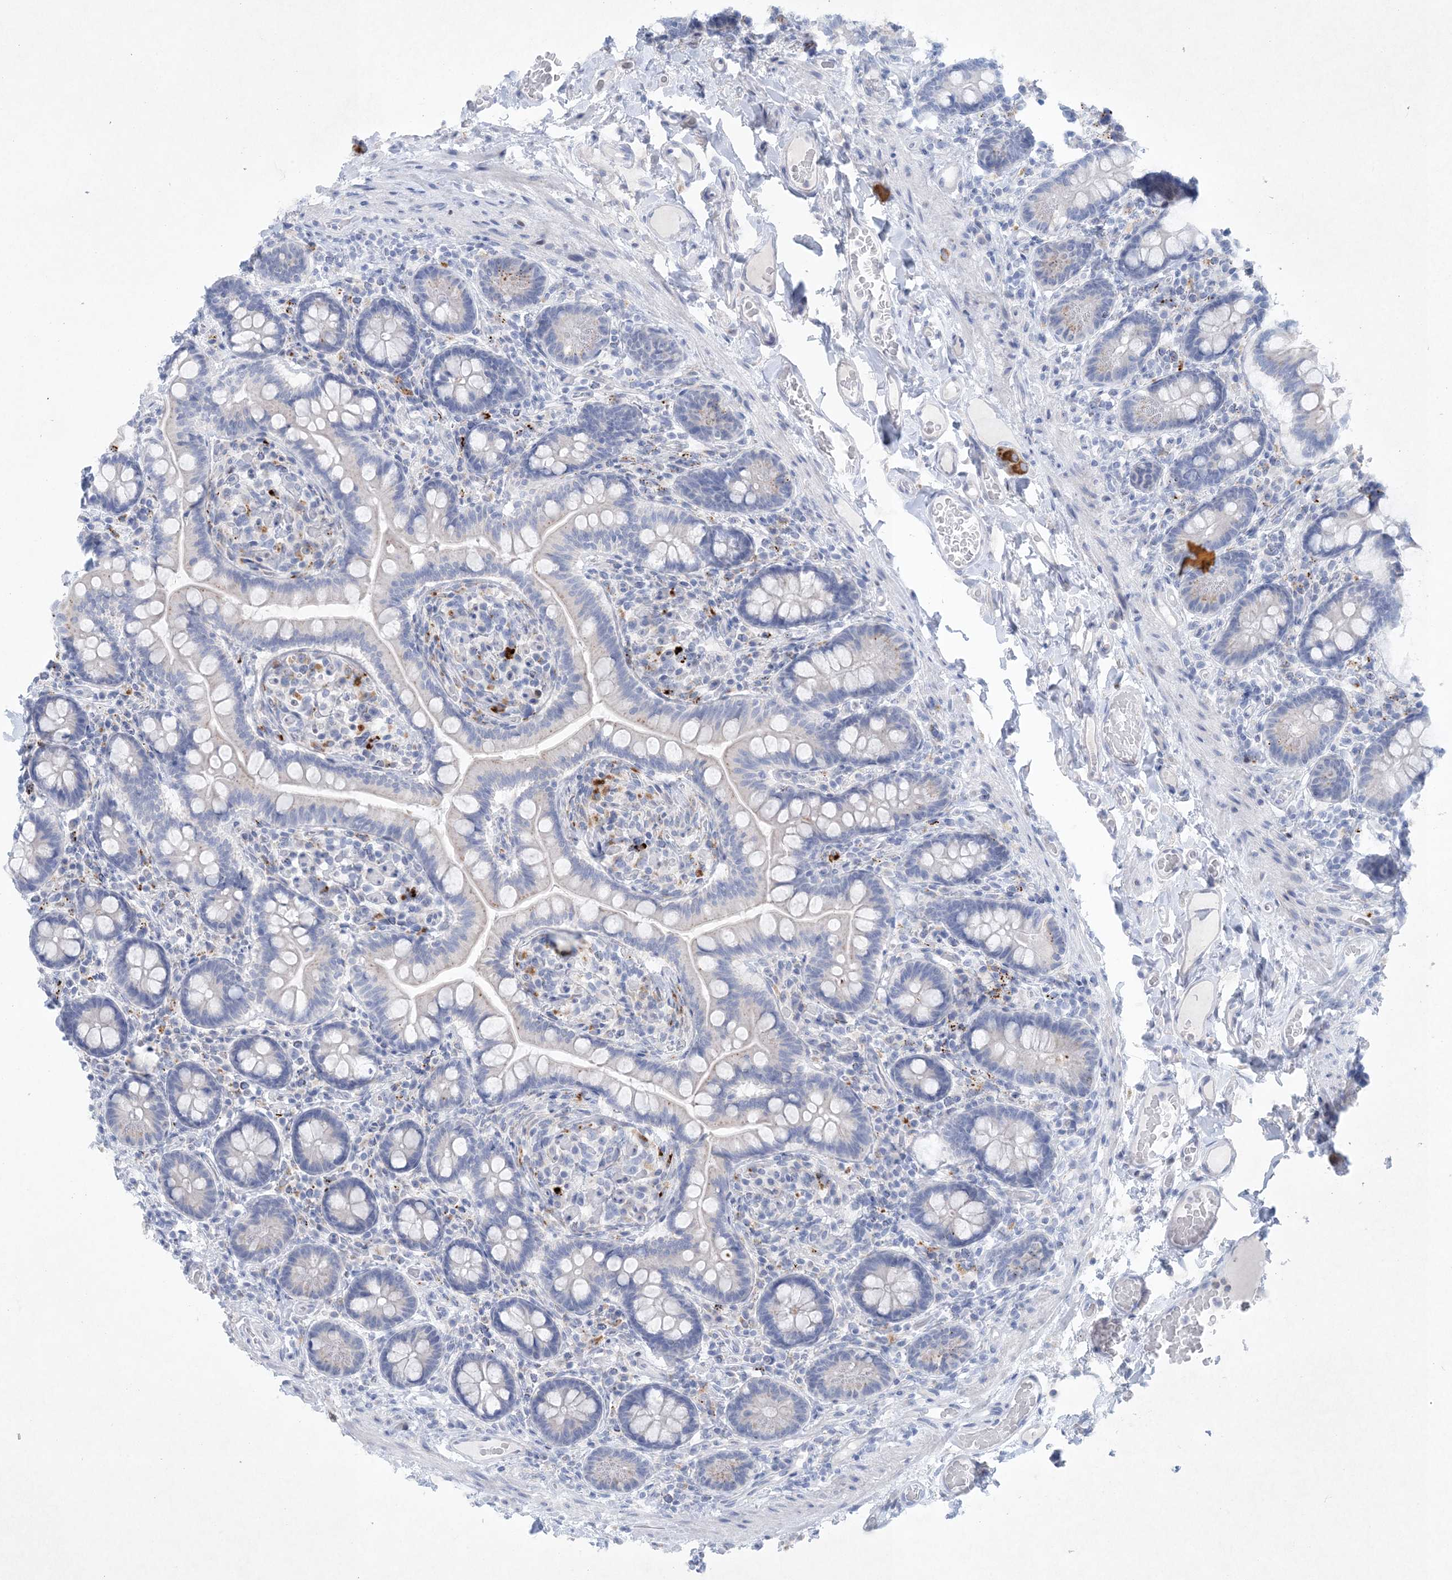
{"staining": {"intensity": "moderate", "quantity": "<25%", "location": "cytoplasmic/membranous"}, "tissue": "small intestine", "cell_type": "Glandular cells", "image_type": "normal", "snomed": [{"axis": "morphology", "description": "Normal tissue, NOS"}, {"axis": "topography", "description": "Small intestine"}], "caption": "IHC micrograph of normal small intestine stained for a protein (brown), which reveals low levels of moderate cytoplasmic/membranous expression in approximately <25% of glandular cells.", "gene": "GABRG1", "patient": {"sex": "female", "age": 64}}